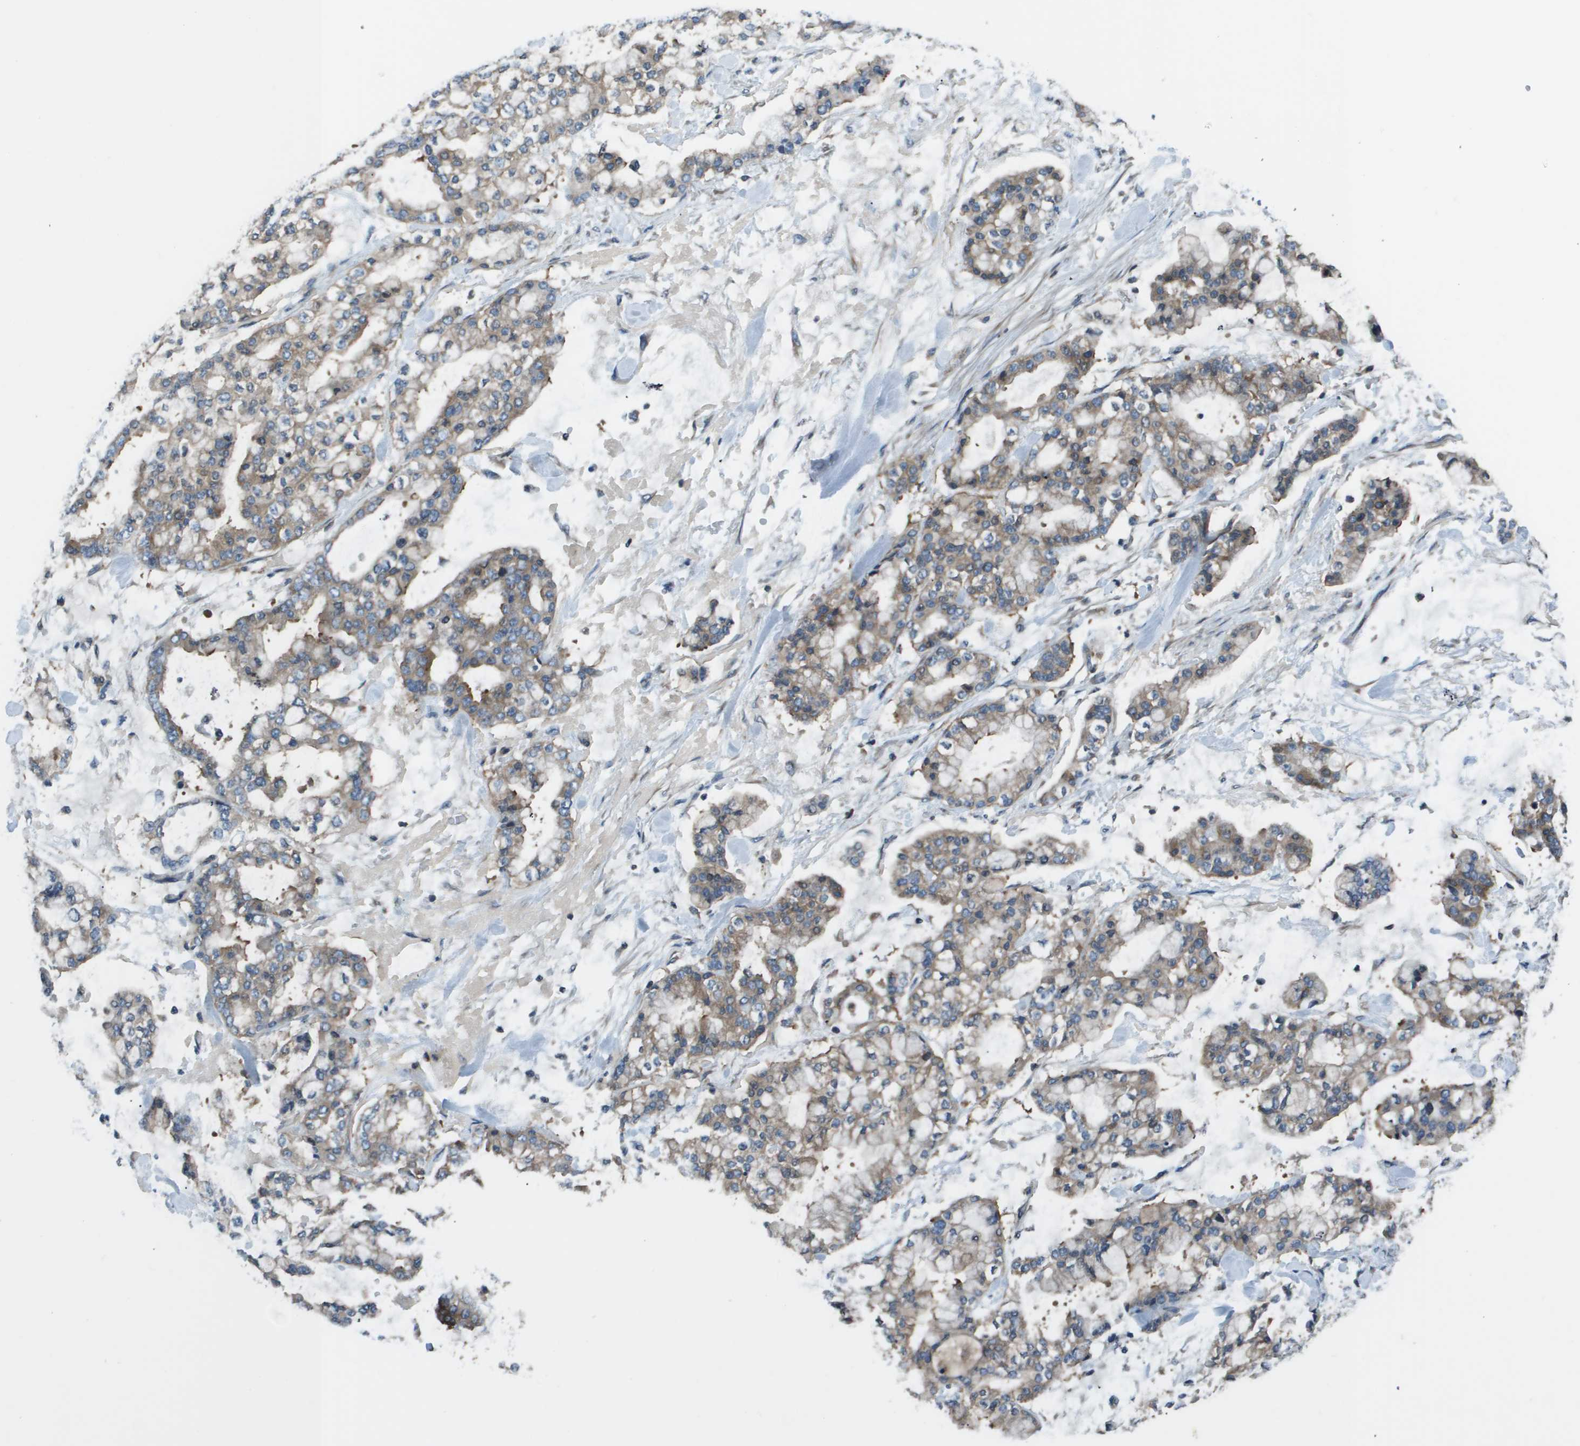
{"staining": {"intensity": "weak", "quantity": "25%-75%", "location": "cytoplasmic/membranous"}, "tissue": "stomach cancer", "cell_type": "Tumor cells", "image_type": "cancer", "snomed": [{"axis": "morphology", "description": "Normal tissue, NOS"}, {"axis": "morphology", "description": "Adenocarcinoma, NOS"}, {"axis": "topography", "description": "Stomach, upper"}, {"axis": "topography", "description": "Stomach"}], "caption": "Stomach cancer (adenocarcinoma) stained with a brown dye demonstrates weak cytoplasmic/membranous positive staining in about 25%-75% of tumor cells.", "gene": "EIF3B", "patient": {"sex": "male", "age": 76}}